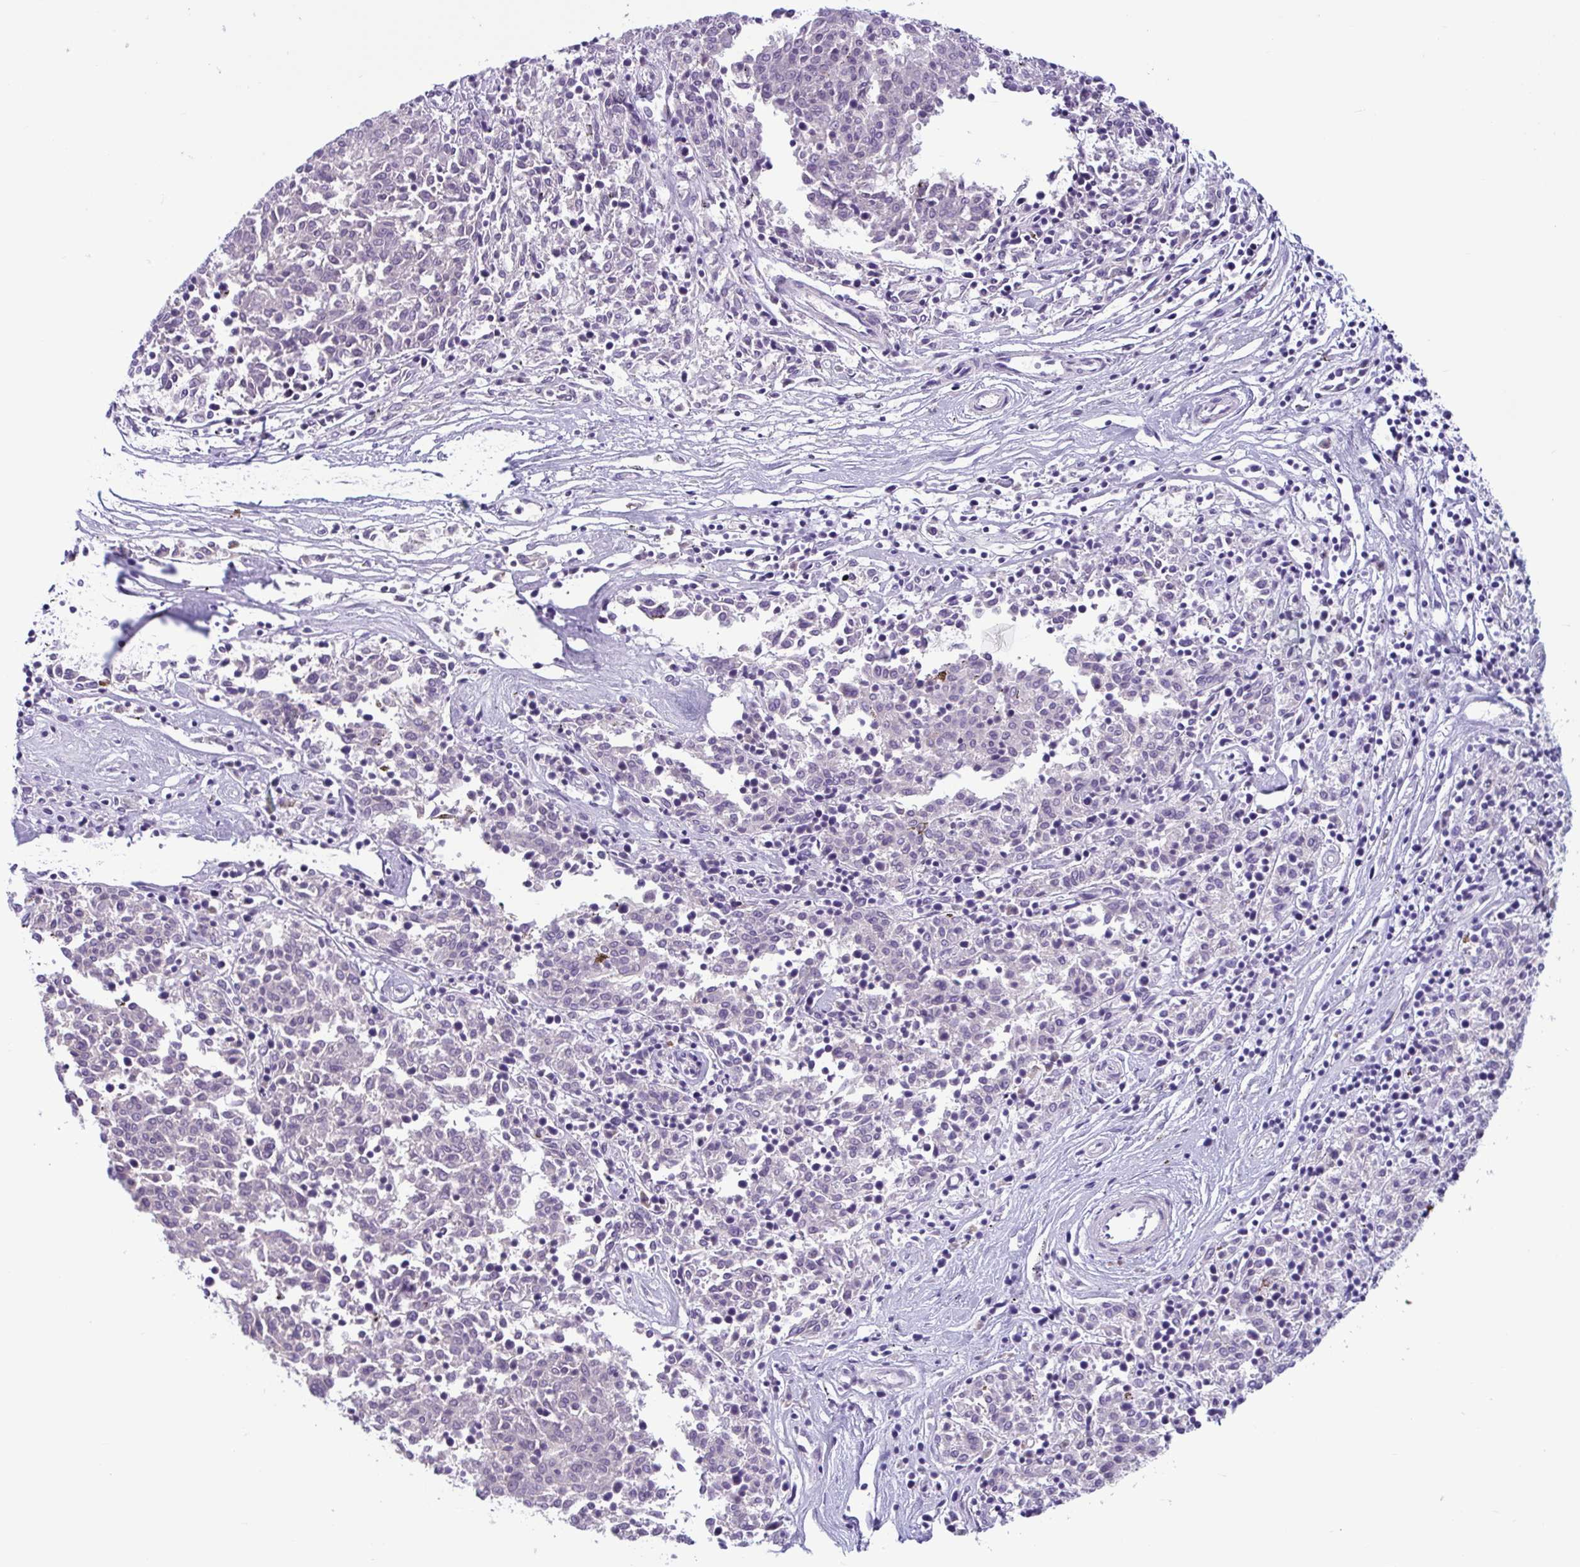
{"staining": {"intensity": "negative", "quantity": "none", "location": "none"}, "tissue": "melanoma", "cell_type": "Tumor cells", "image_type": "cancer", "snomed": [{"axis": "morphology", "description": "Malignant melanoma, NOS"}, {"axis": "topography", "description": "Skin"}], "caption": "High power microscopy image of an immunohistochemistry image of malignant melanoma, revealing no significant staining in tumor cells. (Immunohistochemistry, brightfield microscopy, high magnification).", "gene": "WNT9B", "patient": {"sex": "female", "age": 72}}